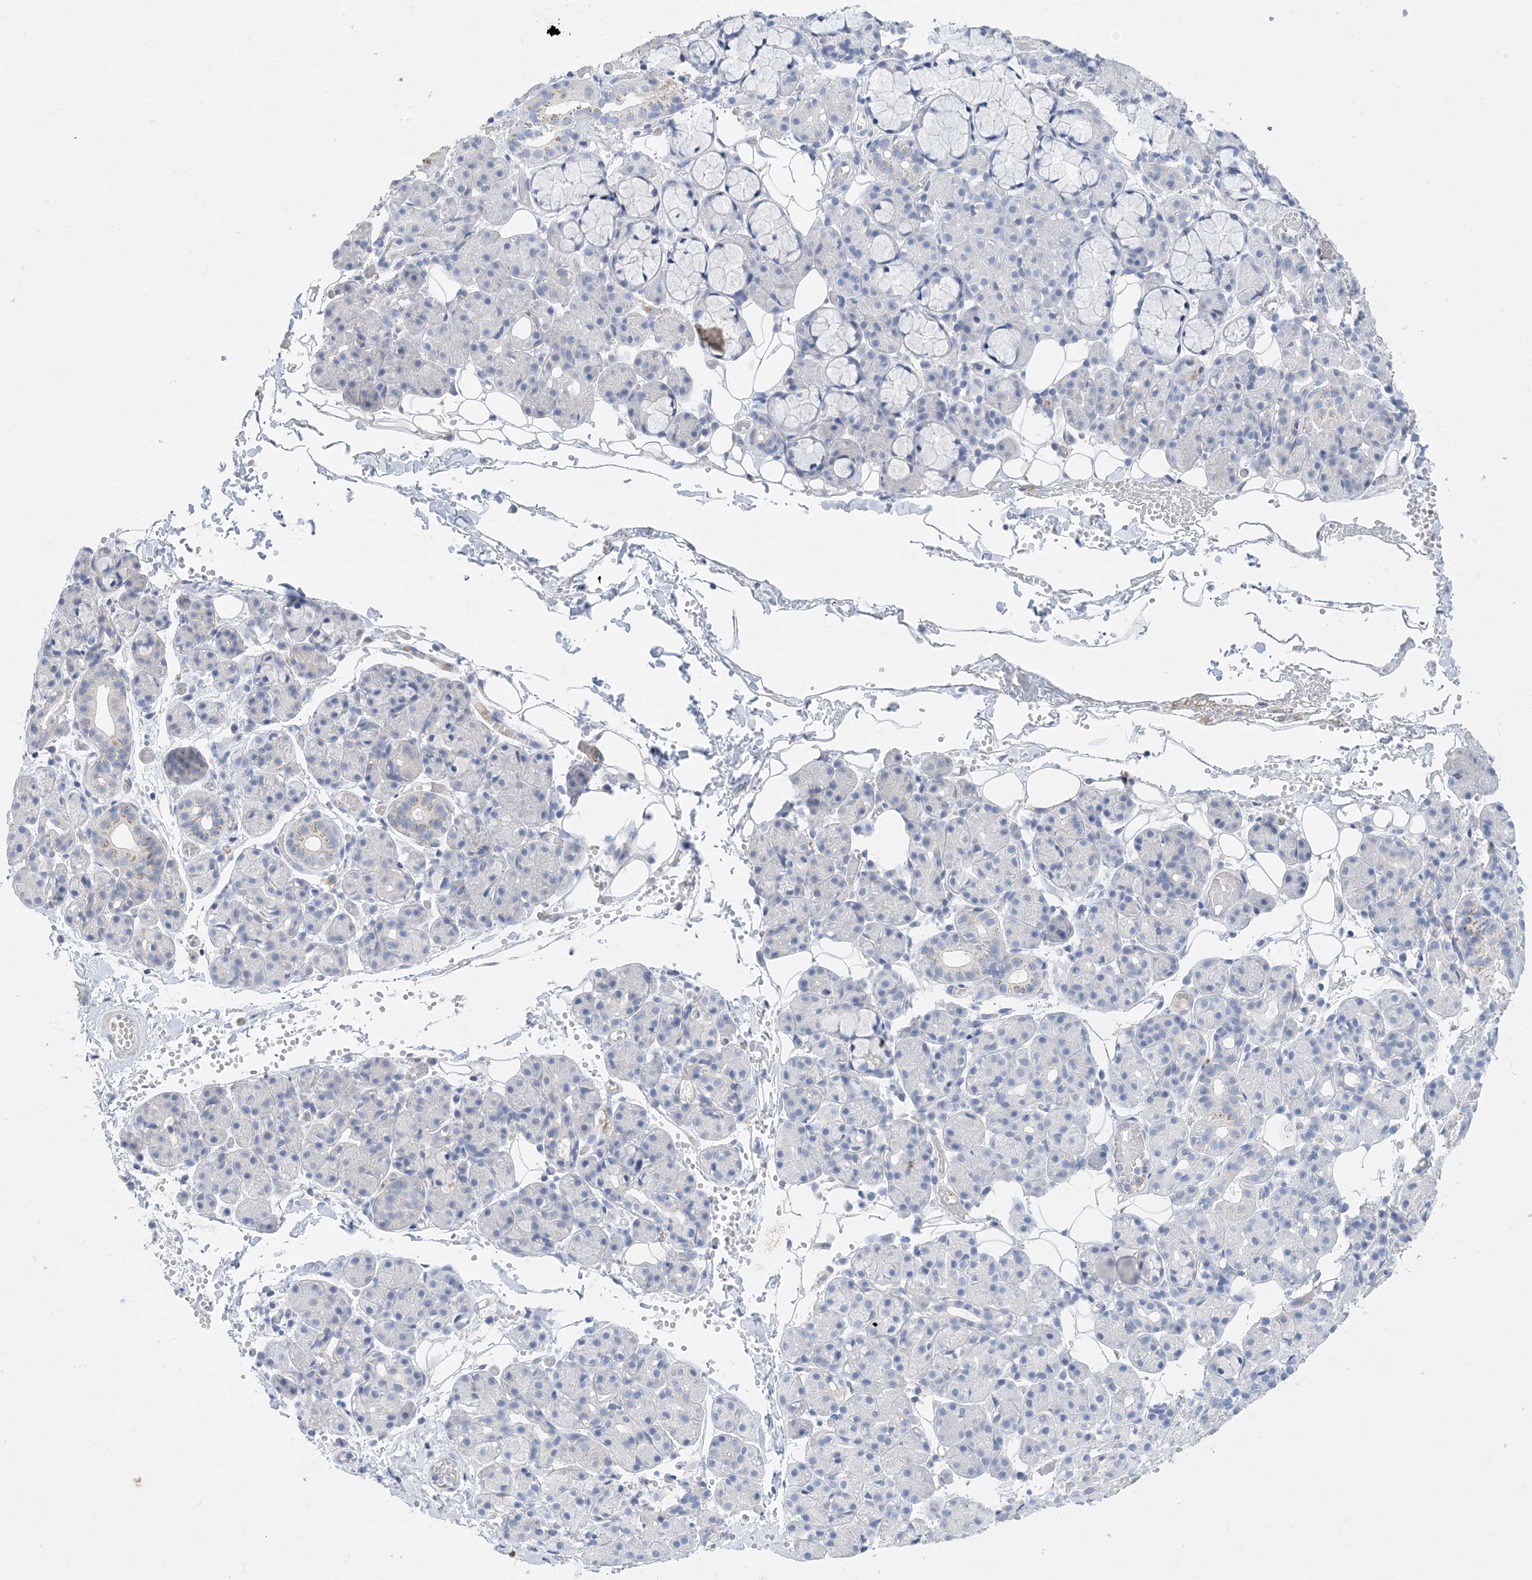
{"staining": {"intensity": "negative", "quantity": "none", "location": "none"}, "tissue": "salivary gland", "cell_type": "Glandular cells", "image_type": "normal", "snomed": [{"axis": "morphology", "description": "Normal tissue, NOS"}, {"axis": "topography", "description": "Salivary gland"}], "caption": "The image demonstrates no staining of glandular cells in normal salivary gland. (Brightfield microscopy of DAB immunohistochemistry (IHC) at high magnification).", "gene": "KPRP", "patient": {"sex": "male", "age": 63}}